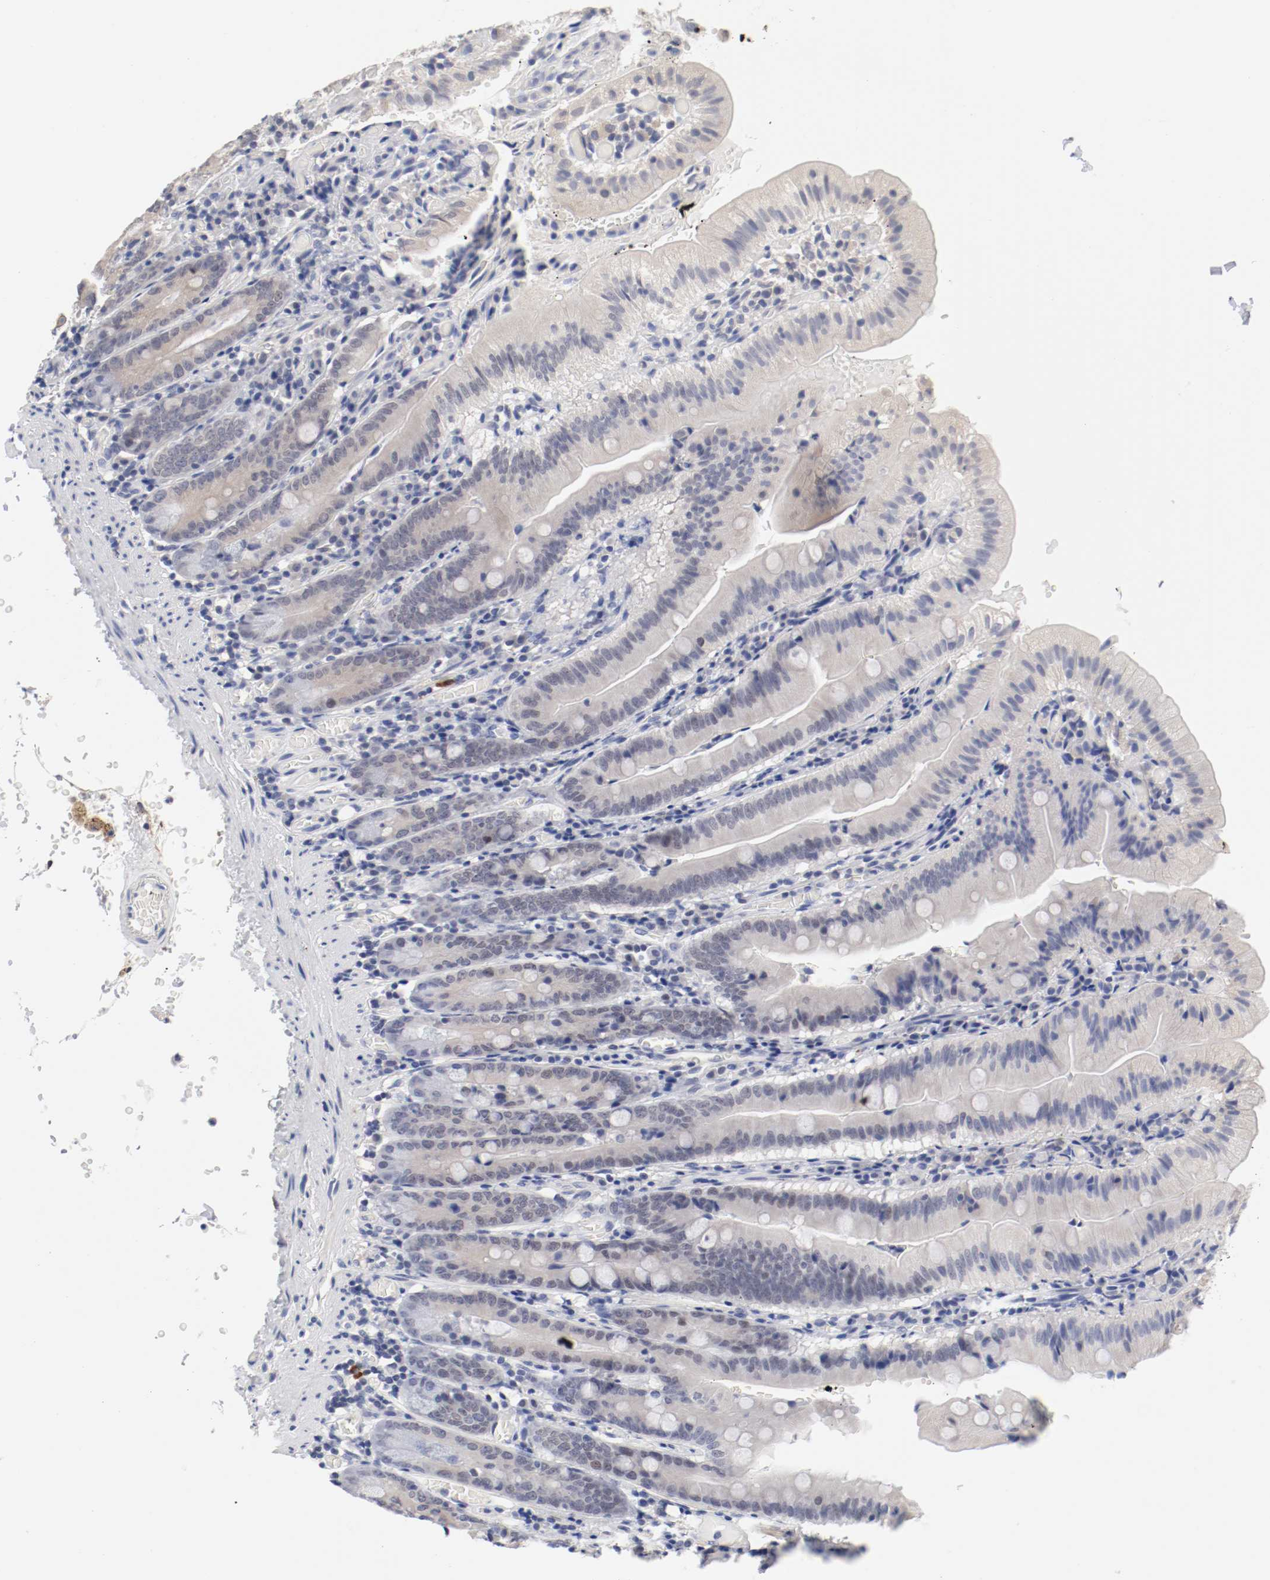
{"staining": {"intensity": "negative", "quantity": "none", "location": "none"}, "tissue": "small intestine", "cell_type": "Glandular cells", "image_type": "normal", "snomed": [{"axis": "morphology", "description": "Normal tissue, NOS"}, {"axis": "topography", "description": "Small intestine"}], "caption": "This image is of unremarkable small intestine stained with IHC to label a protein in brown with the nuclei are counter-stained blue. There is no staining in glandular cells.", "gene": "ANKLE2", "patient": {"sex": "male", "age": 71}}